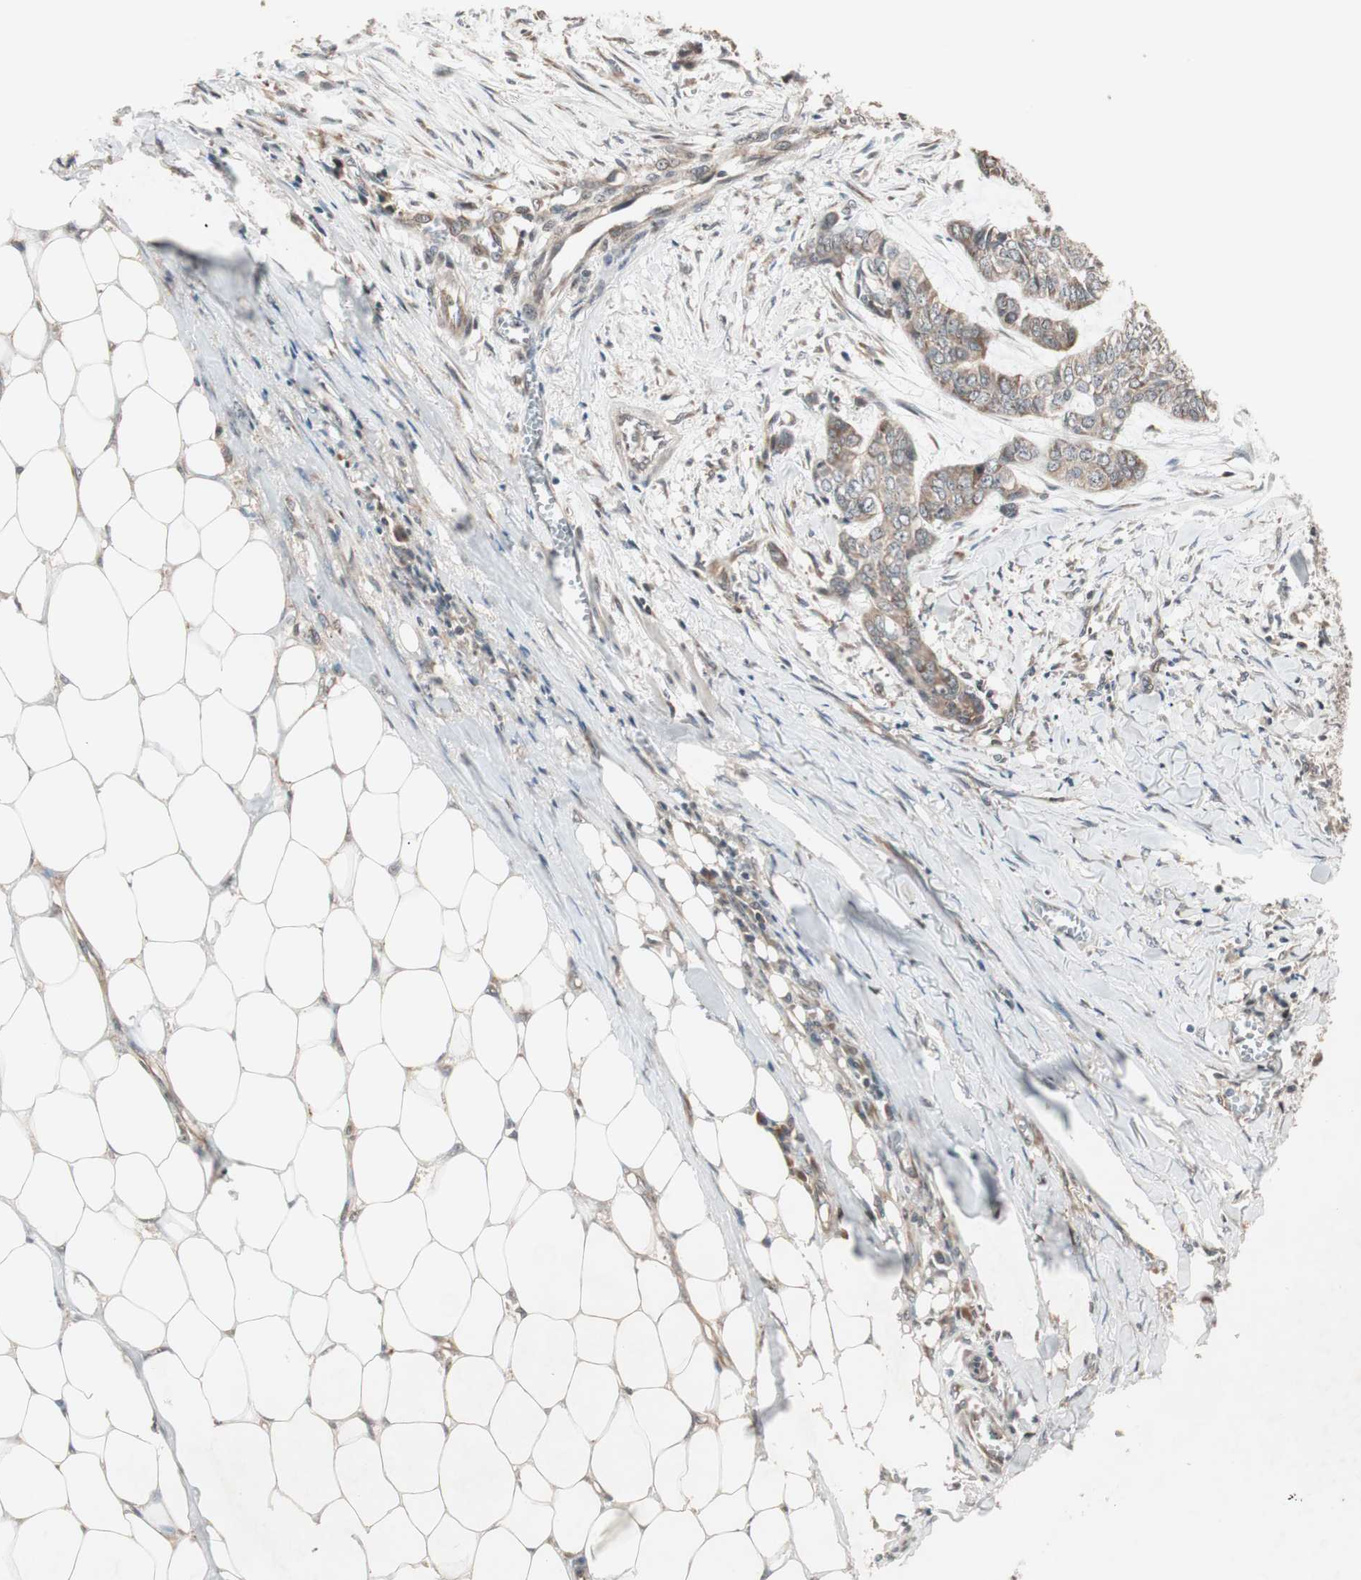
{"staining": {"intensity": "weak", "quantity": ">75%", "location": "cytoplasmic/membranous"}, "tissue": "skin cancer", "cell_type": "Tumor cells", "image_type": "cancer", "snomed": [{"axis": "morphology", "description": "Basal cell carcinoma"}, {"axis": "topography", "description": "Skin"}], "caption": "A photomicrograph of skin cancer (basal cell carcinoma) stained for a protein shows weak cytoplasmic/membranous brown staining in tumor cells.", "gene": "FBXO5", "patient": {"sex": "female", "age": 64}}